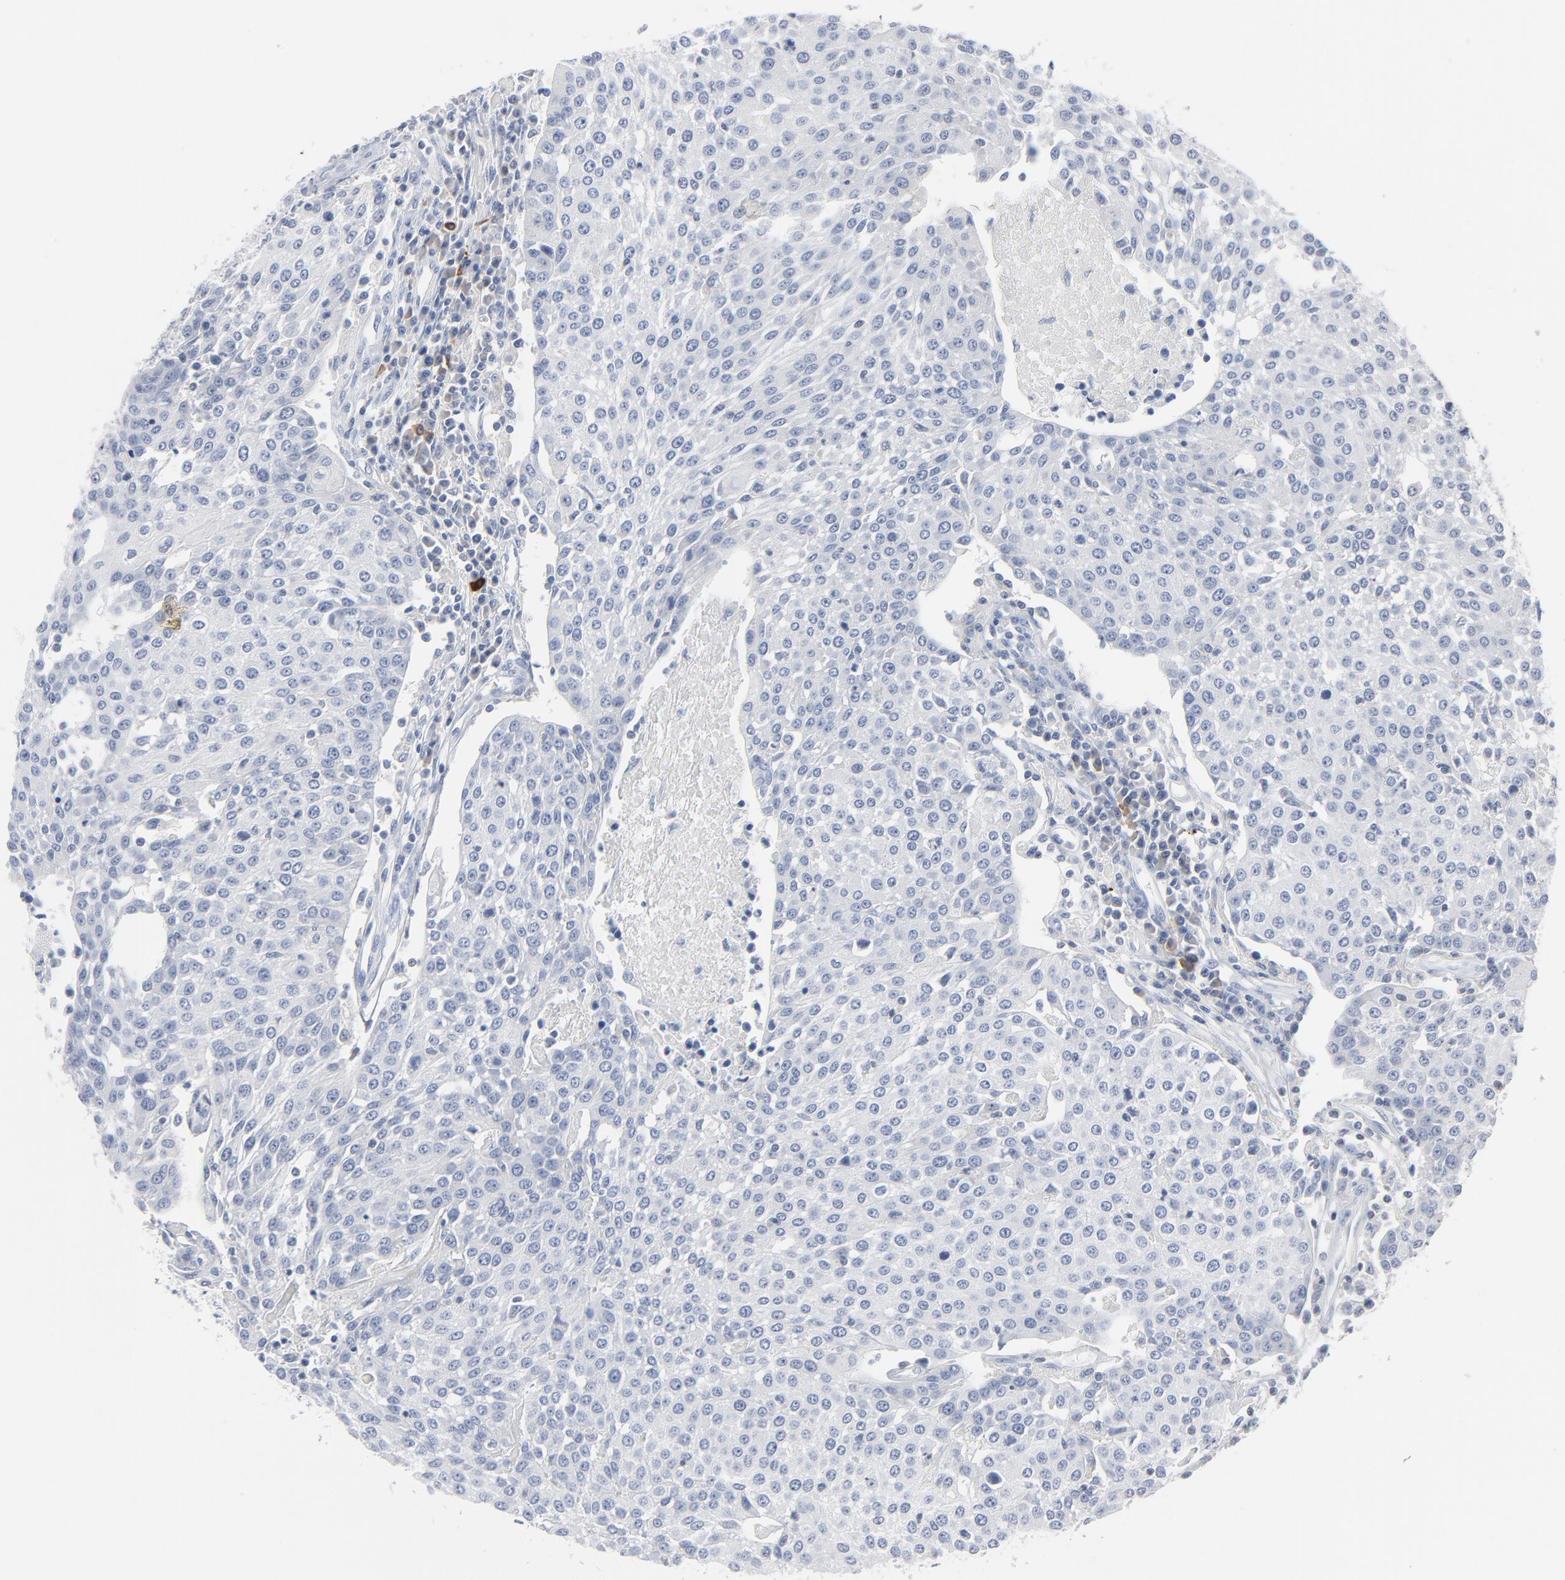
{"staining": {"intensity": "negative", "quantity": "none", "location": "none"}, "tissue": "urothelial cancer", "cell_type": "Tumor cells", "image_type": "cancer", "snomed": [{"axis": "morphology", "description": "Urothelial carcinoma, High grade"}, {"axis": "topography", "description": "Urinary bladder"}], "caption": "Photomicrograph shows no significant protein positivity in tumor cells of high-grade urothelial carcinoma.", "gene": "PTK2B", "patient": {"sex": "female", "age": 85}}